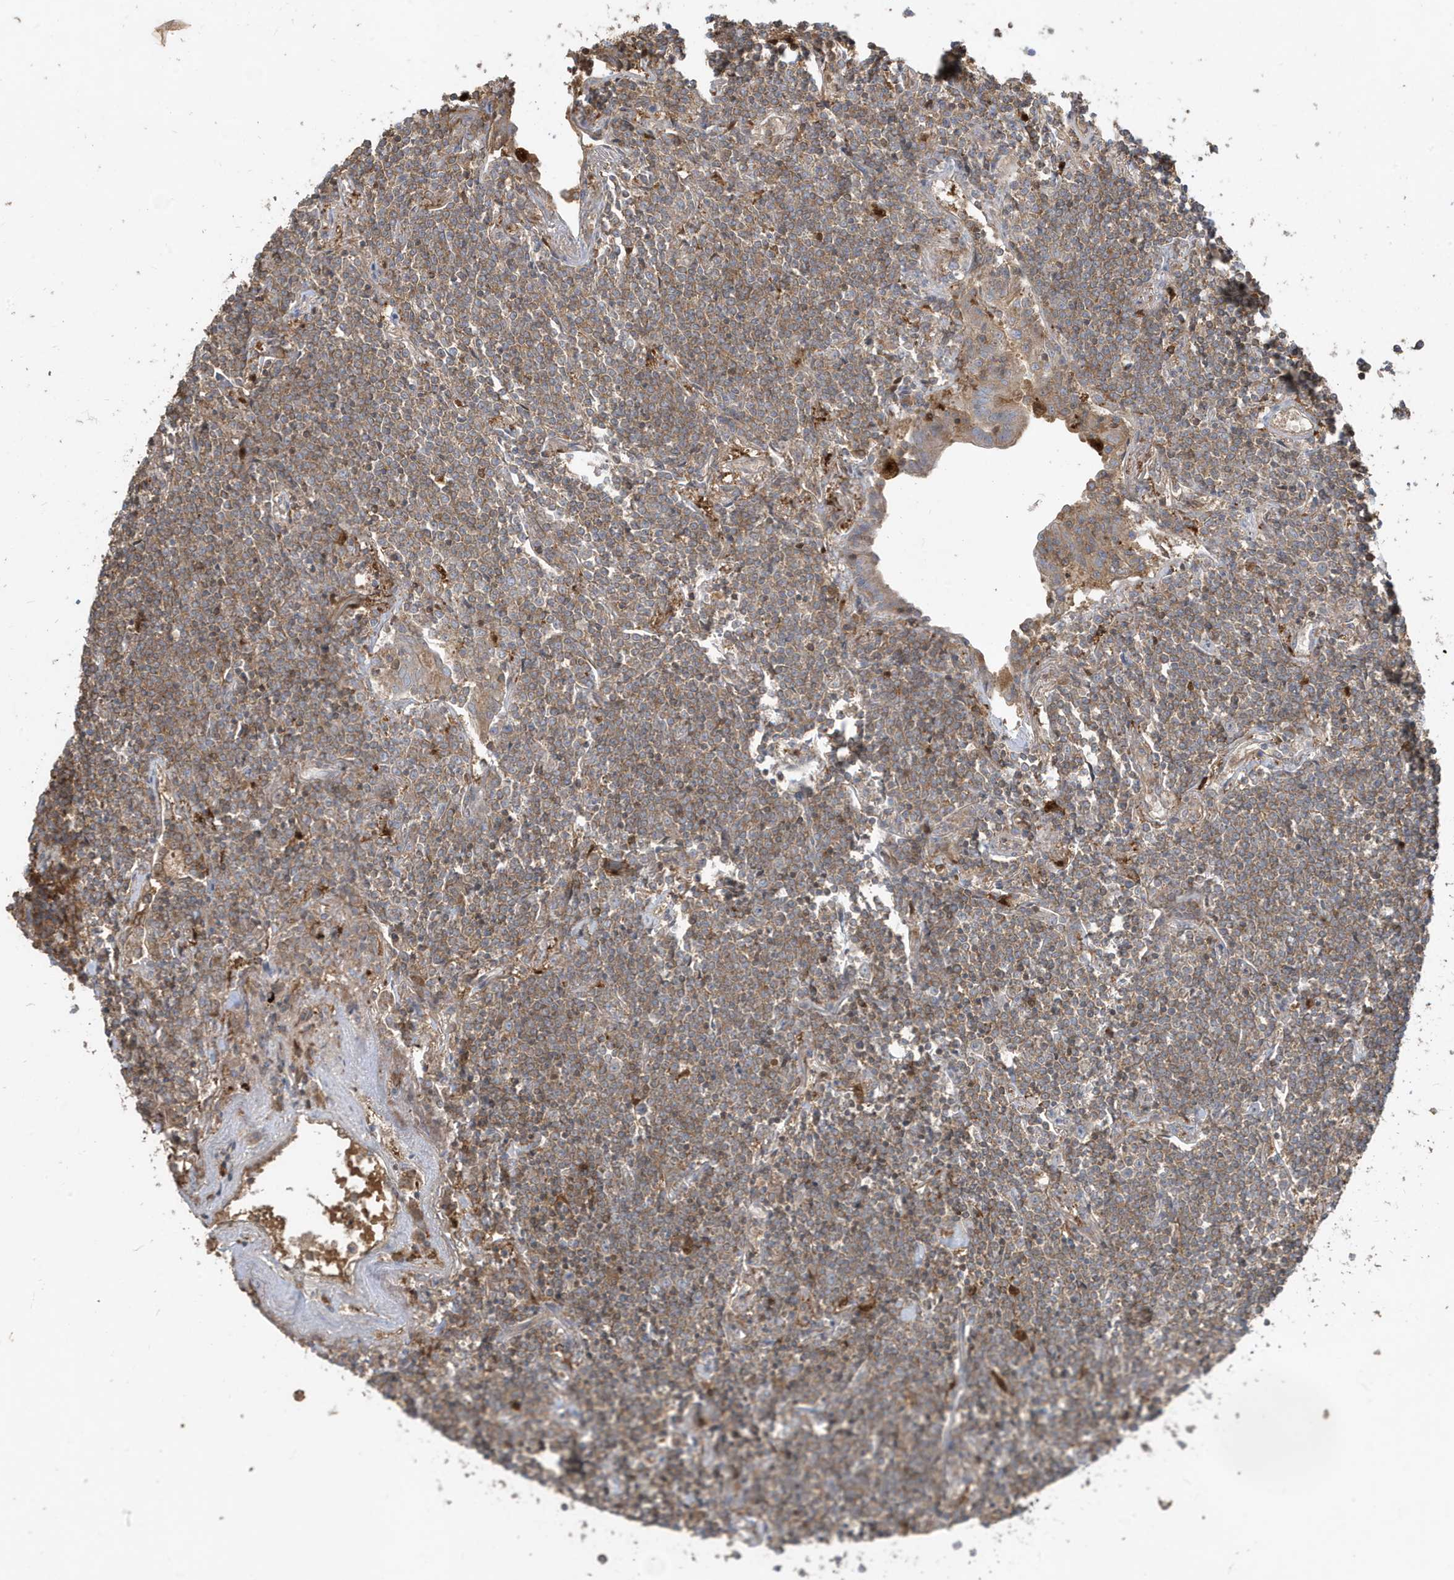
{"staining": {"intensity": "moderate", "quantity": ">75%", "location": "cytoplasmic/membranous"}, "tissue": "lymphoma", "cell_type": "Tumor cells", "image_type": "cancer", "snomed": [{"axis": "morphology", "description": "Malignant lymphoma, non-Hodgkin's type, Low grade"}, {"axis": "topography", "description": "Lung"}], "caption": "Protein staining exhibits moderate cytoplasmic/membranous staining in approximately >75% of tumor cells in lymphoma.", "gene": "ABTB1", "patient": {"sex": "female", "age": 71}}